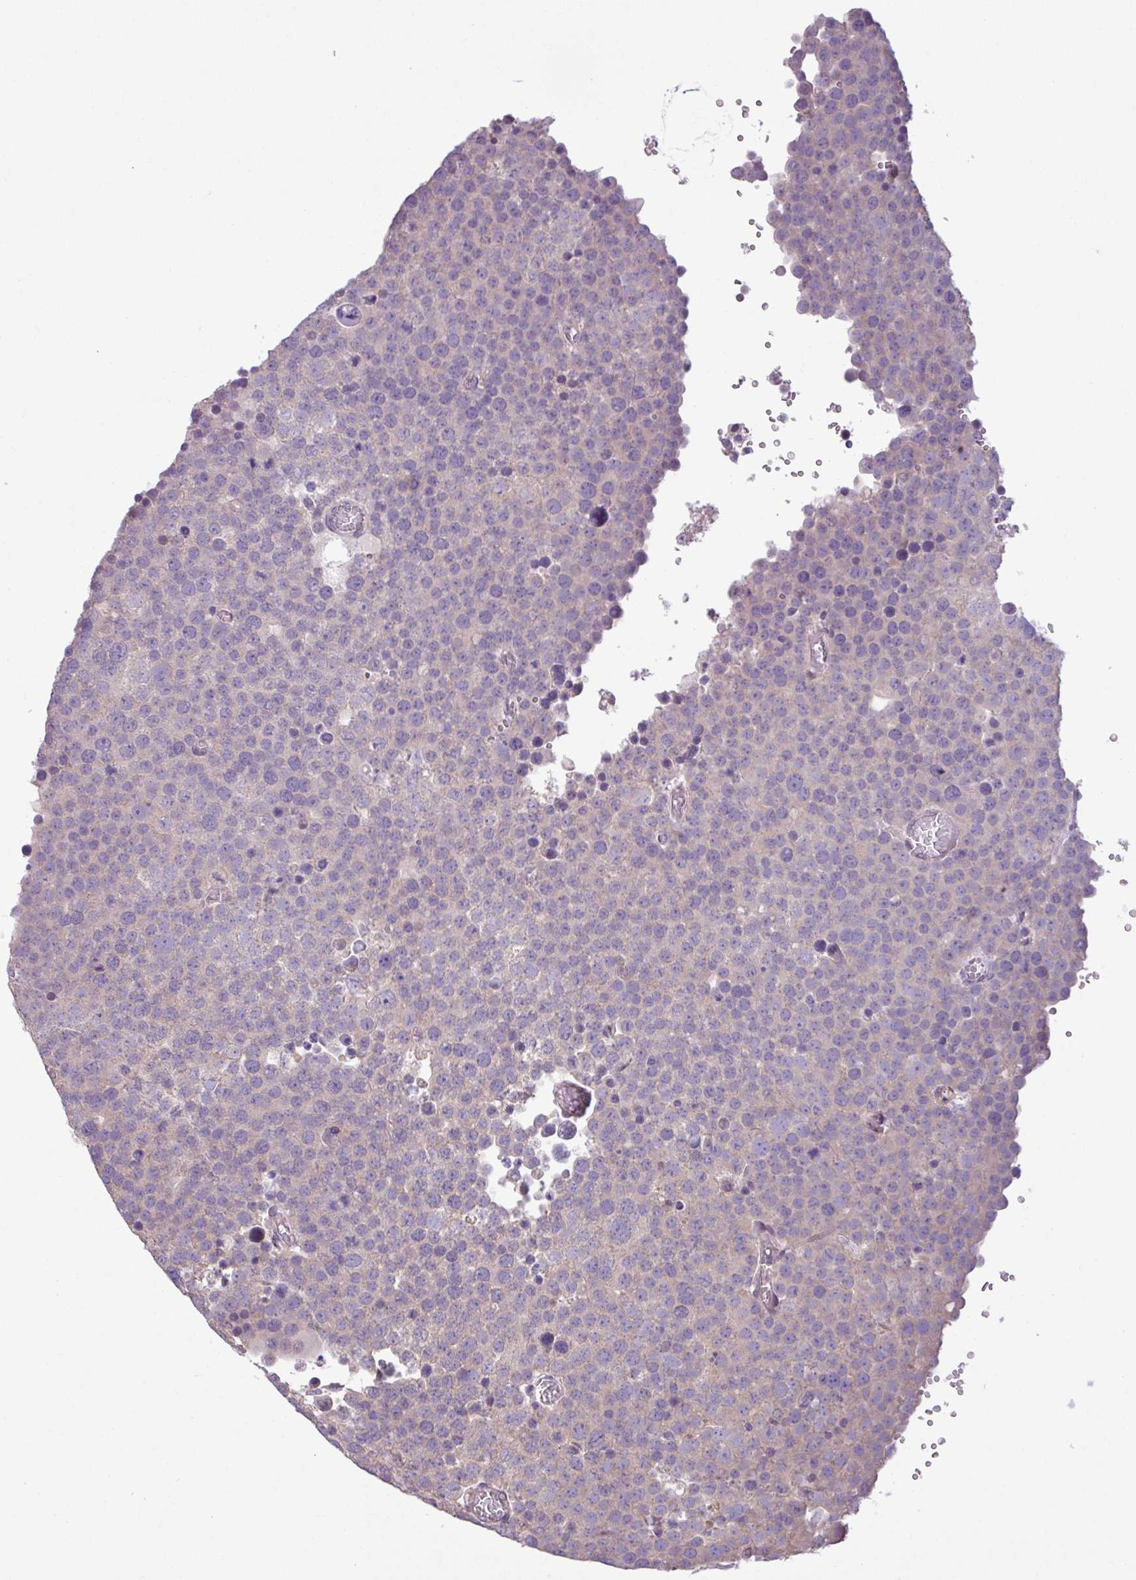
{"staining": {"intensity": "negative", "quantity": "none", "location": "none"}, "tissue": "testis cancer", "cell_type": "Tumor cells", "image_type": "cancer", "snomed": [{"axis": "morphology", "description": "Normal tissue, NOS"}, {"axis": "morphology", "description": "Seminoma, NOS"}, {"axis": "topography", "description": "Testis"}], "caption": "This is an immunohistochemistry micrograph of testis seminoma. There is no staining in tumor cells.", "gene": "C20orf27", "patient": {"sex": "male", "age": 71}}